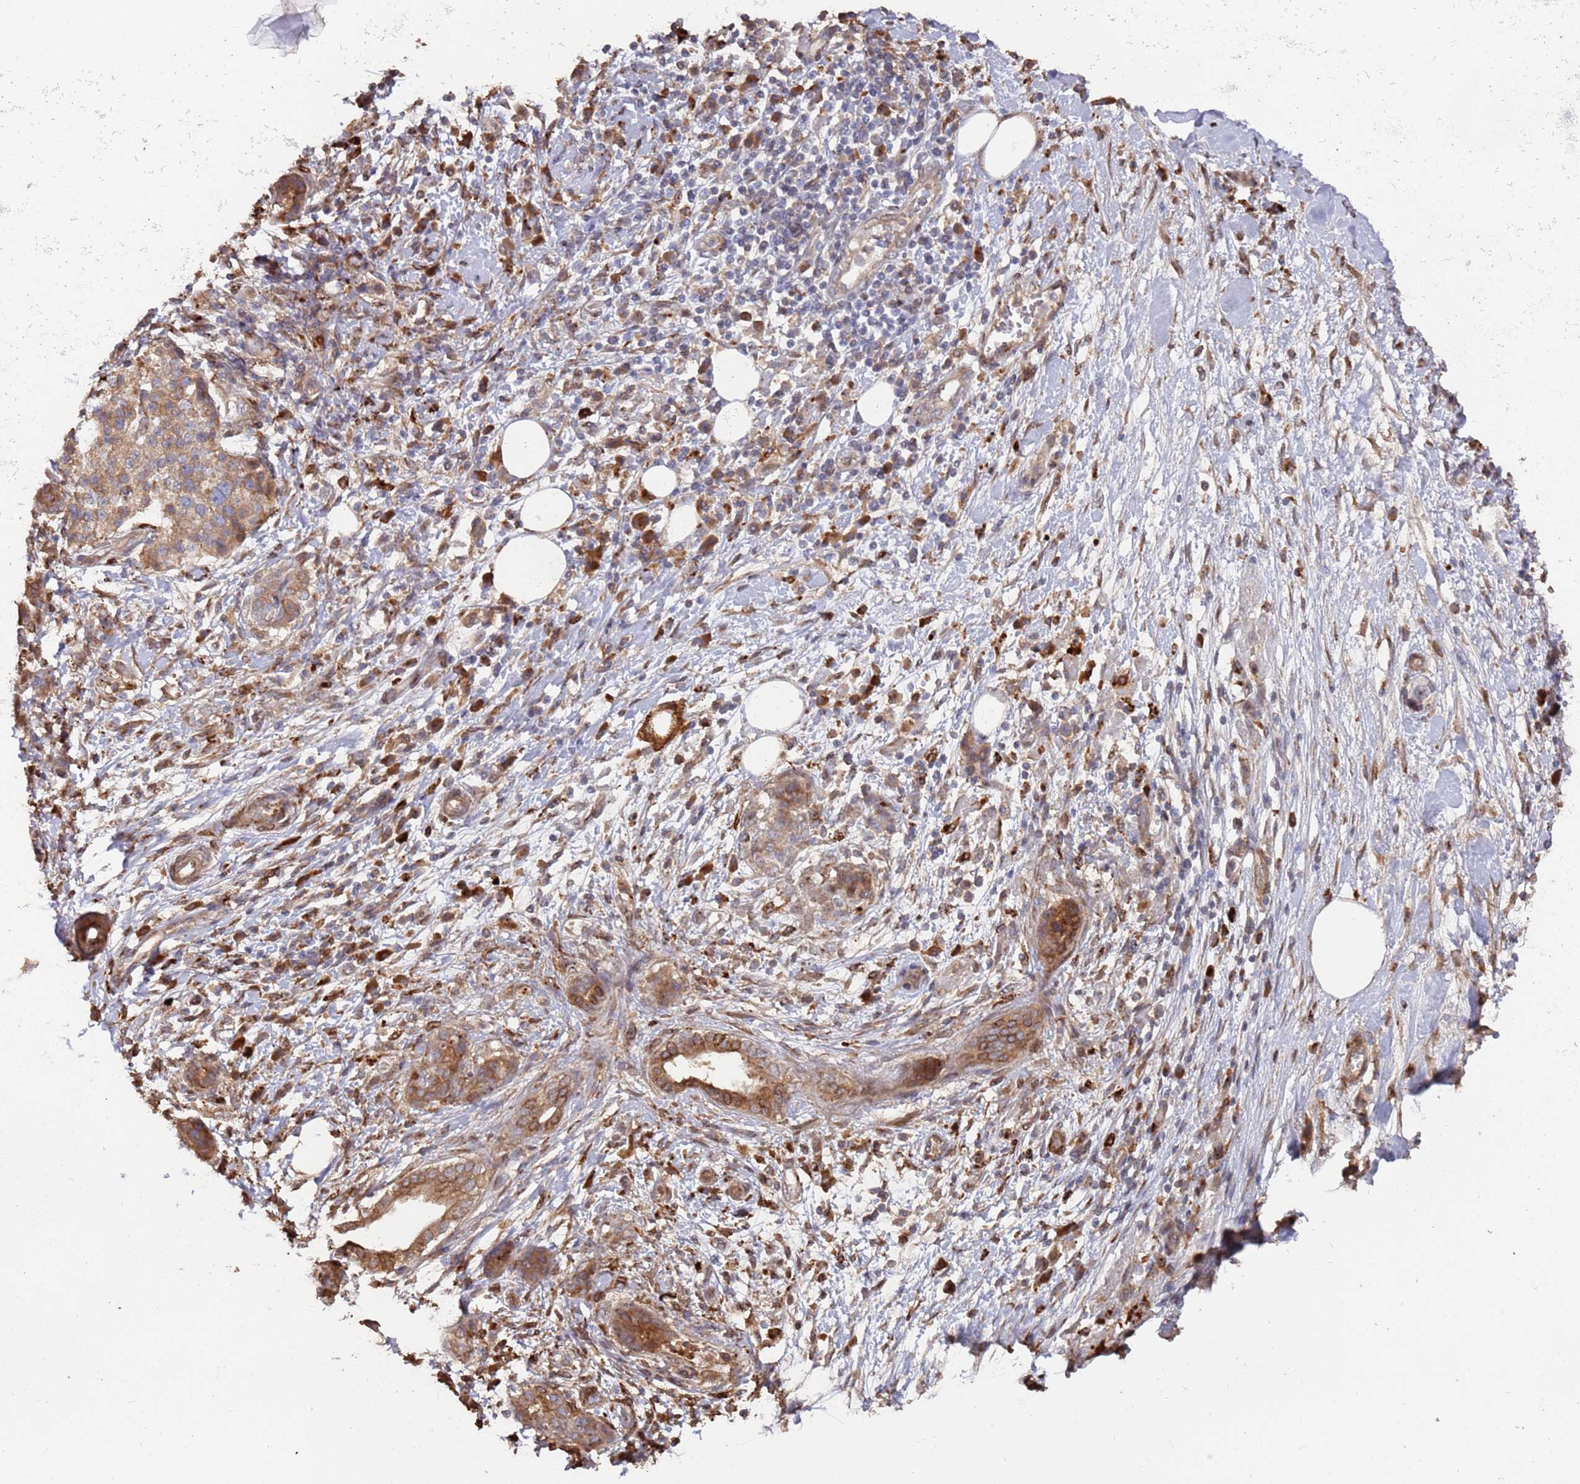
{"staining": {"intensity": "moderate", "quantity": ">75%", "location": "cytoplasmic/membranous"}, "tissue": "pancreatic cancer", "cell_type": "Tumor cells", "image_type": "cancer", "snomed": [{"axis": "morphology", "description": "Adenocarcinoma, NOS"}, {"axis": "topography", "description": "Pancreas"}], "caption": "A photomicrograph of pancreatic cancer stained for a protein reveals moderate cytoplasmic/membranous brown staining in tumor cells.", "gene": "LACC1", "patient": {"sex": "female", "age": 73}}